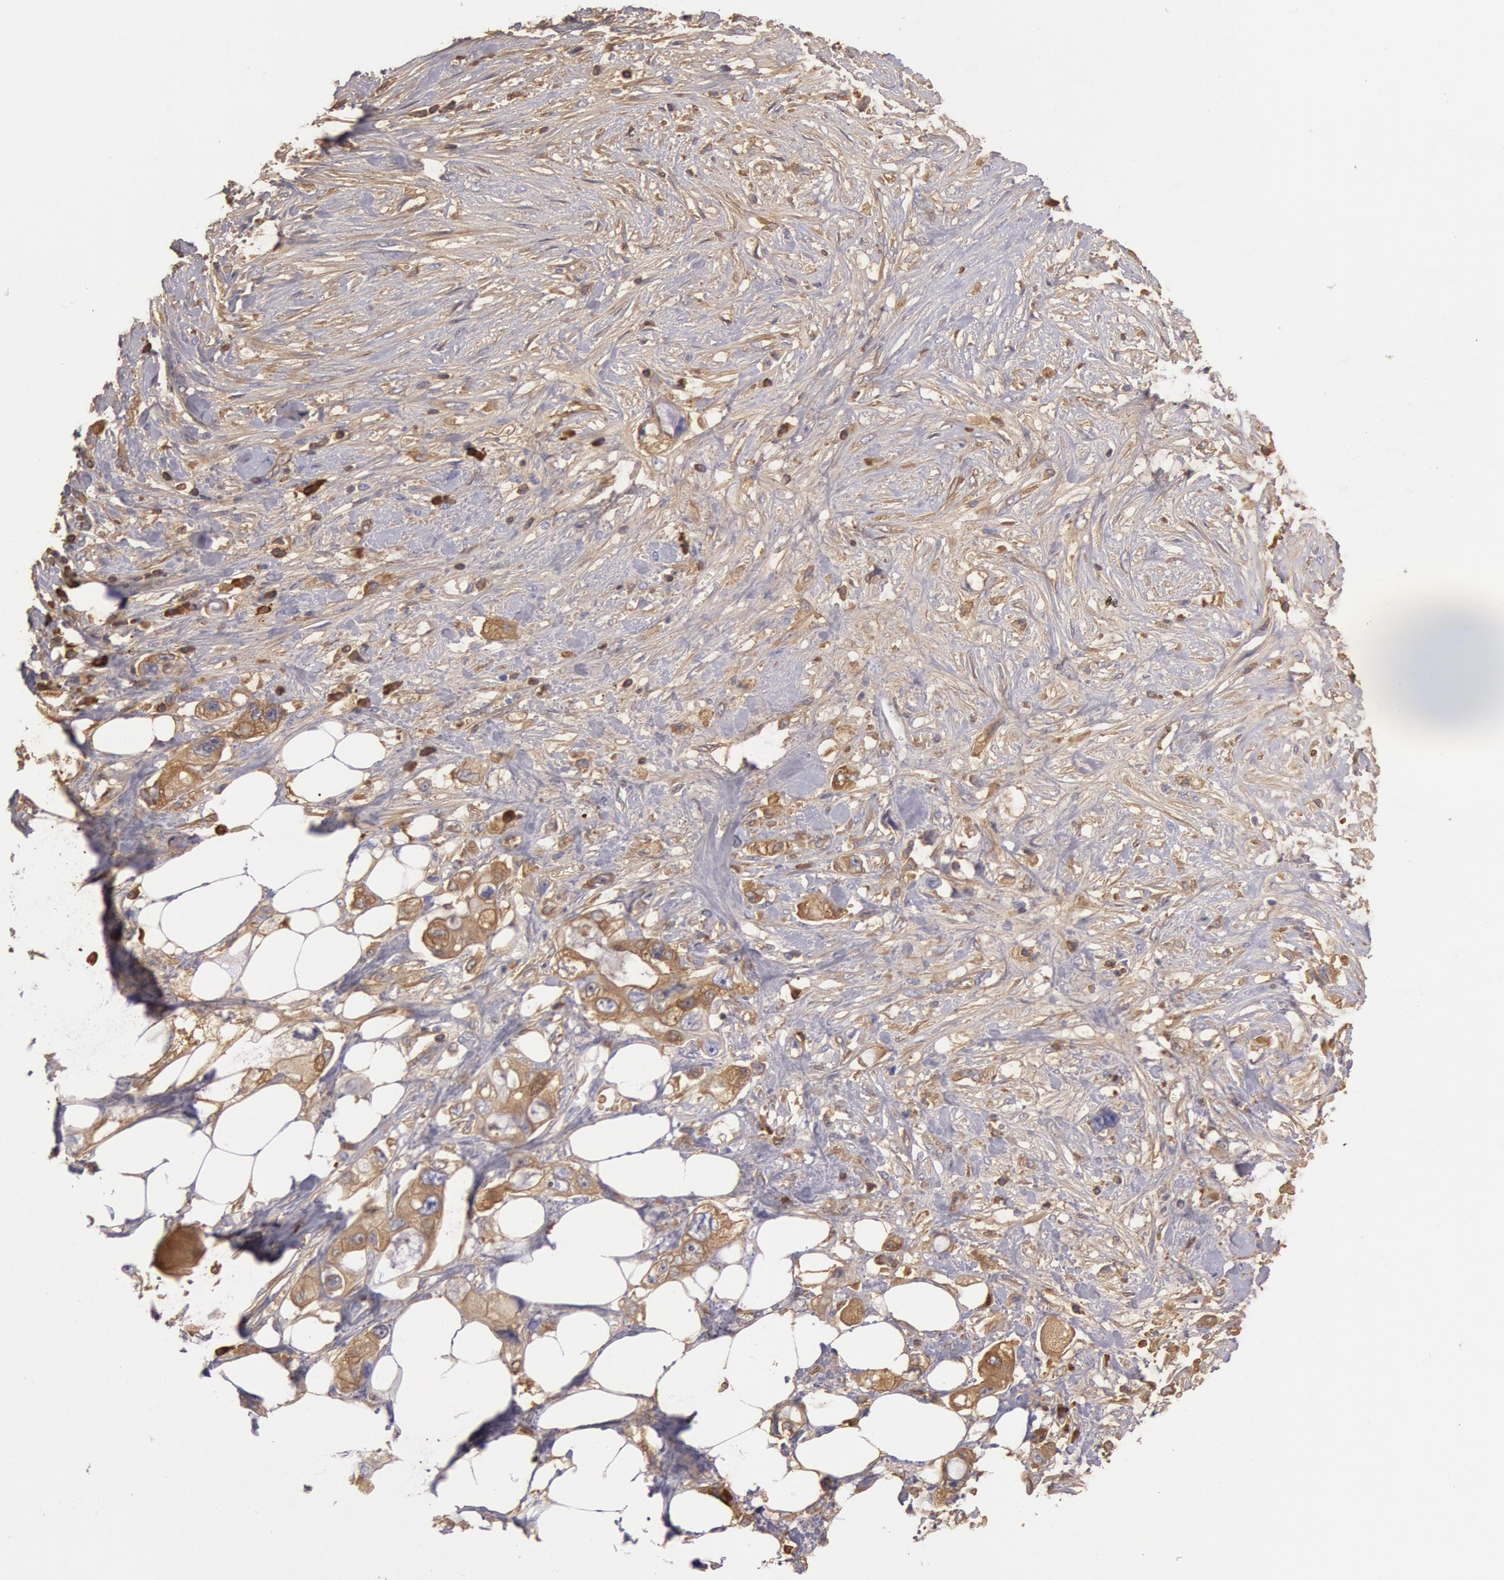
{"staining": {"intensity": "moderate", "quantity": ">75%", "location": "cytoplasmic/membranous"}, "tissue": "pancreatic cancer", "cell_type": "Tumor cells", "image_type": "cancer", "snomed": [{"axis": "morphology", "description": "Adenocarcinoma, NOS"}, {"axis": "topography", "description": "Pancreas"}, {"axis": "topography", "description": "Stomach, upper"}], "caption": "A high-resolution image shows immunohistochemistry (IHC) staining of pancreatic cancer (adenocarcinoma), which reveals moderate cytoplasmic/membranous staining in about >75% of tumor cells.", "gene": "IGHG1", "patient": {"sex": "male", "age": 77}}